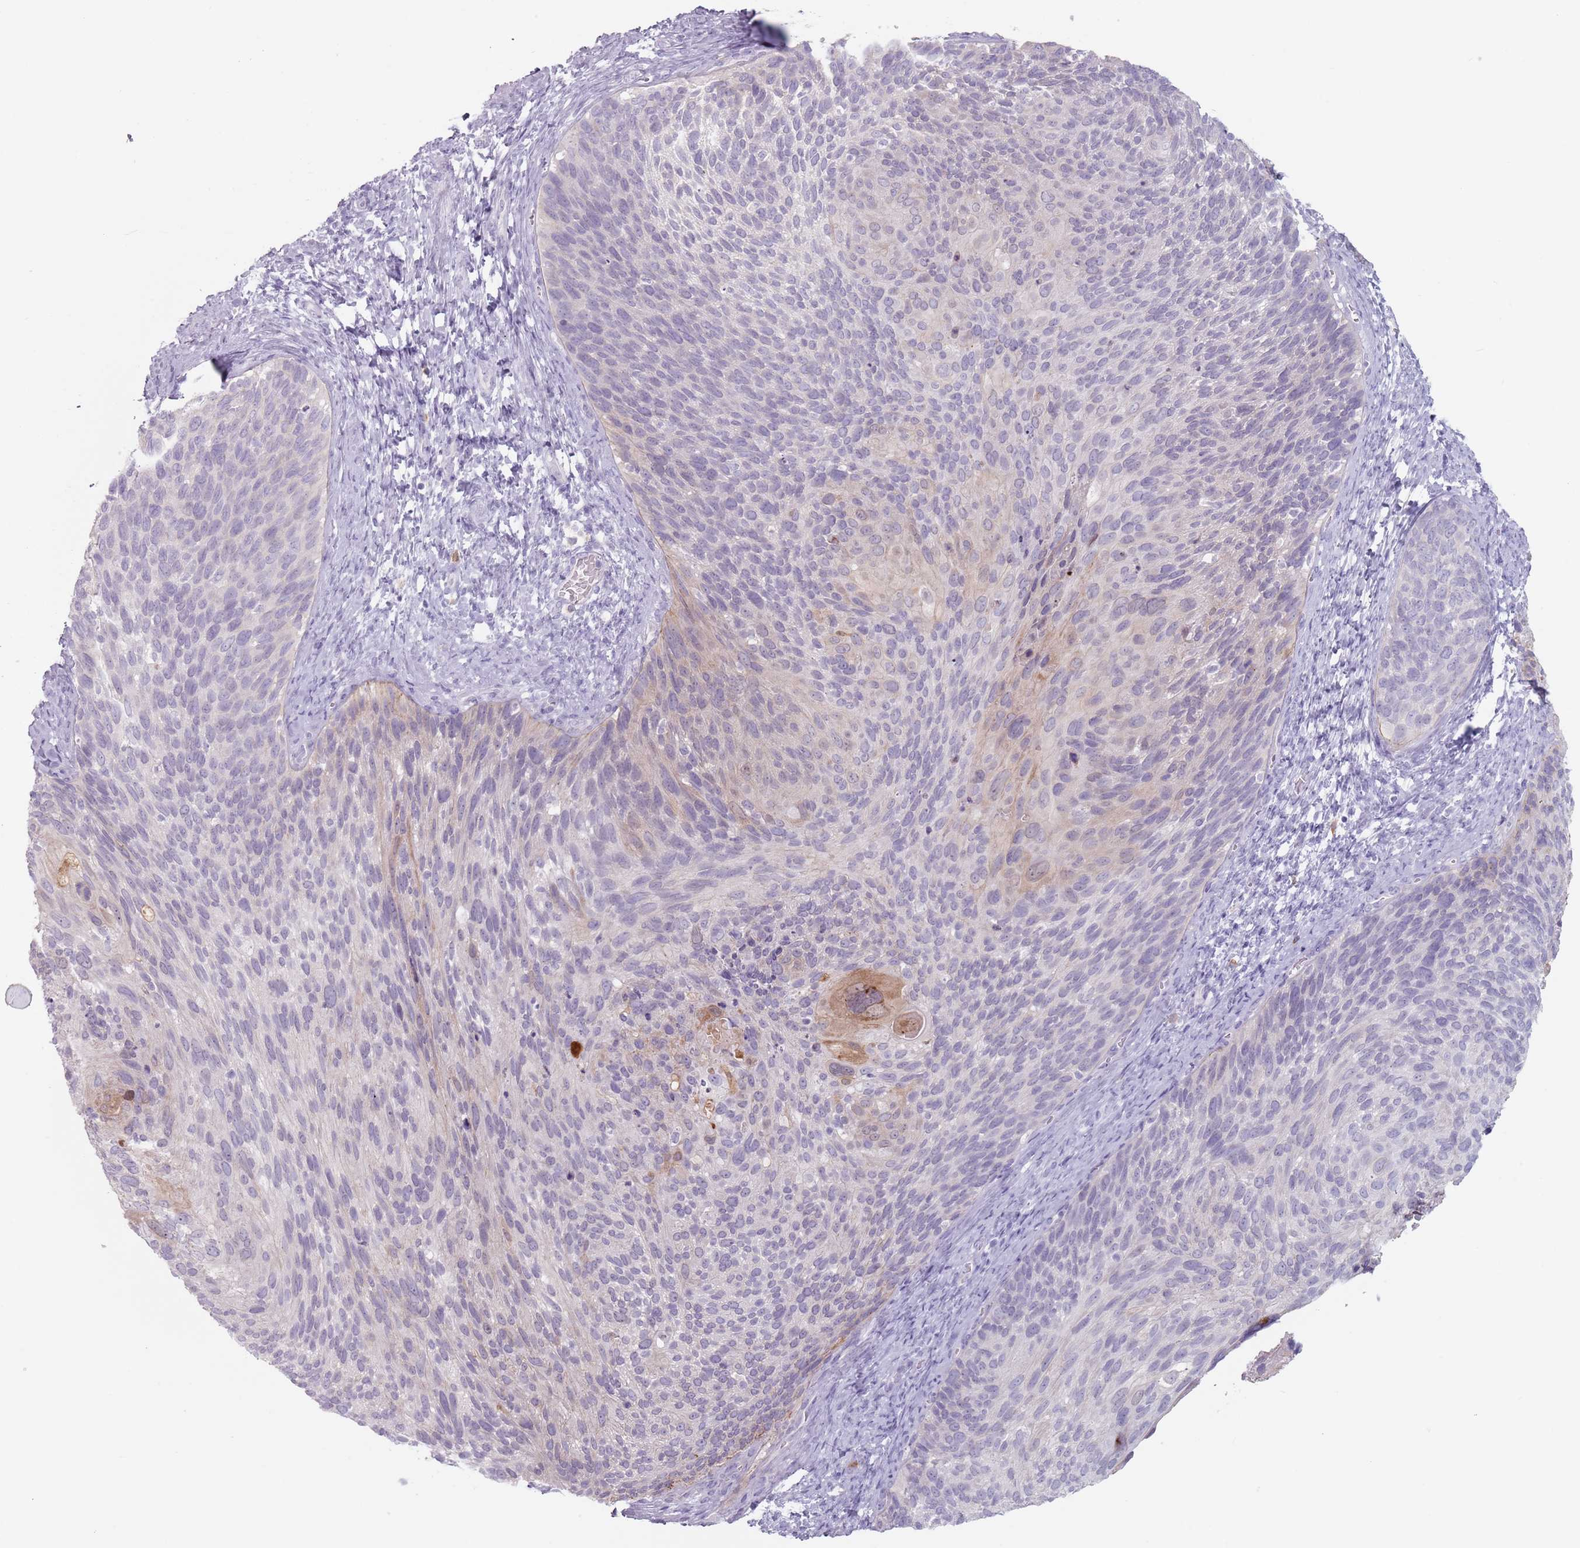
{"staining": {"intensity": "weak", "quantity": "<25%", "location": "cytoplasmic/membranous"}, "tissue": "cervical cancer", "cell_type": "Tumor cells", "image_type": "cancer", "snomed": [{"axis": "morphology", "description": "Squamous cell carcinoma, NOS"}, {"axis": "topography", "description": "Cervix"}], "caption": "An image of human squamous cell carcinoma (cervical) is negative for staining in tumor cells.", "gene": "ZNF584", "patient": {"sex": "female", "age": 80}}